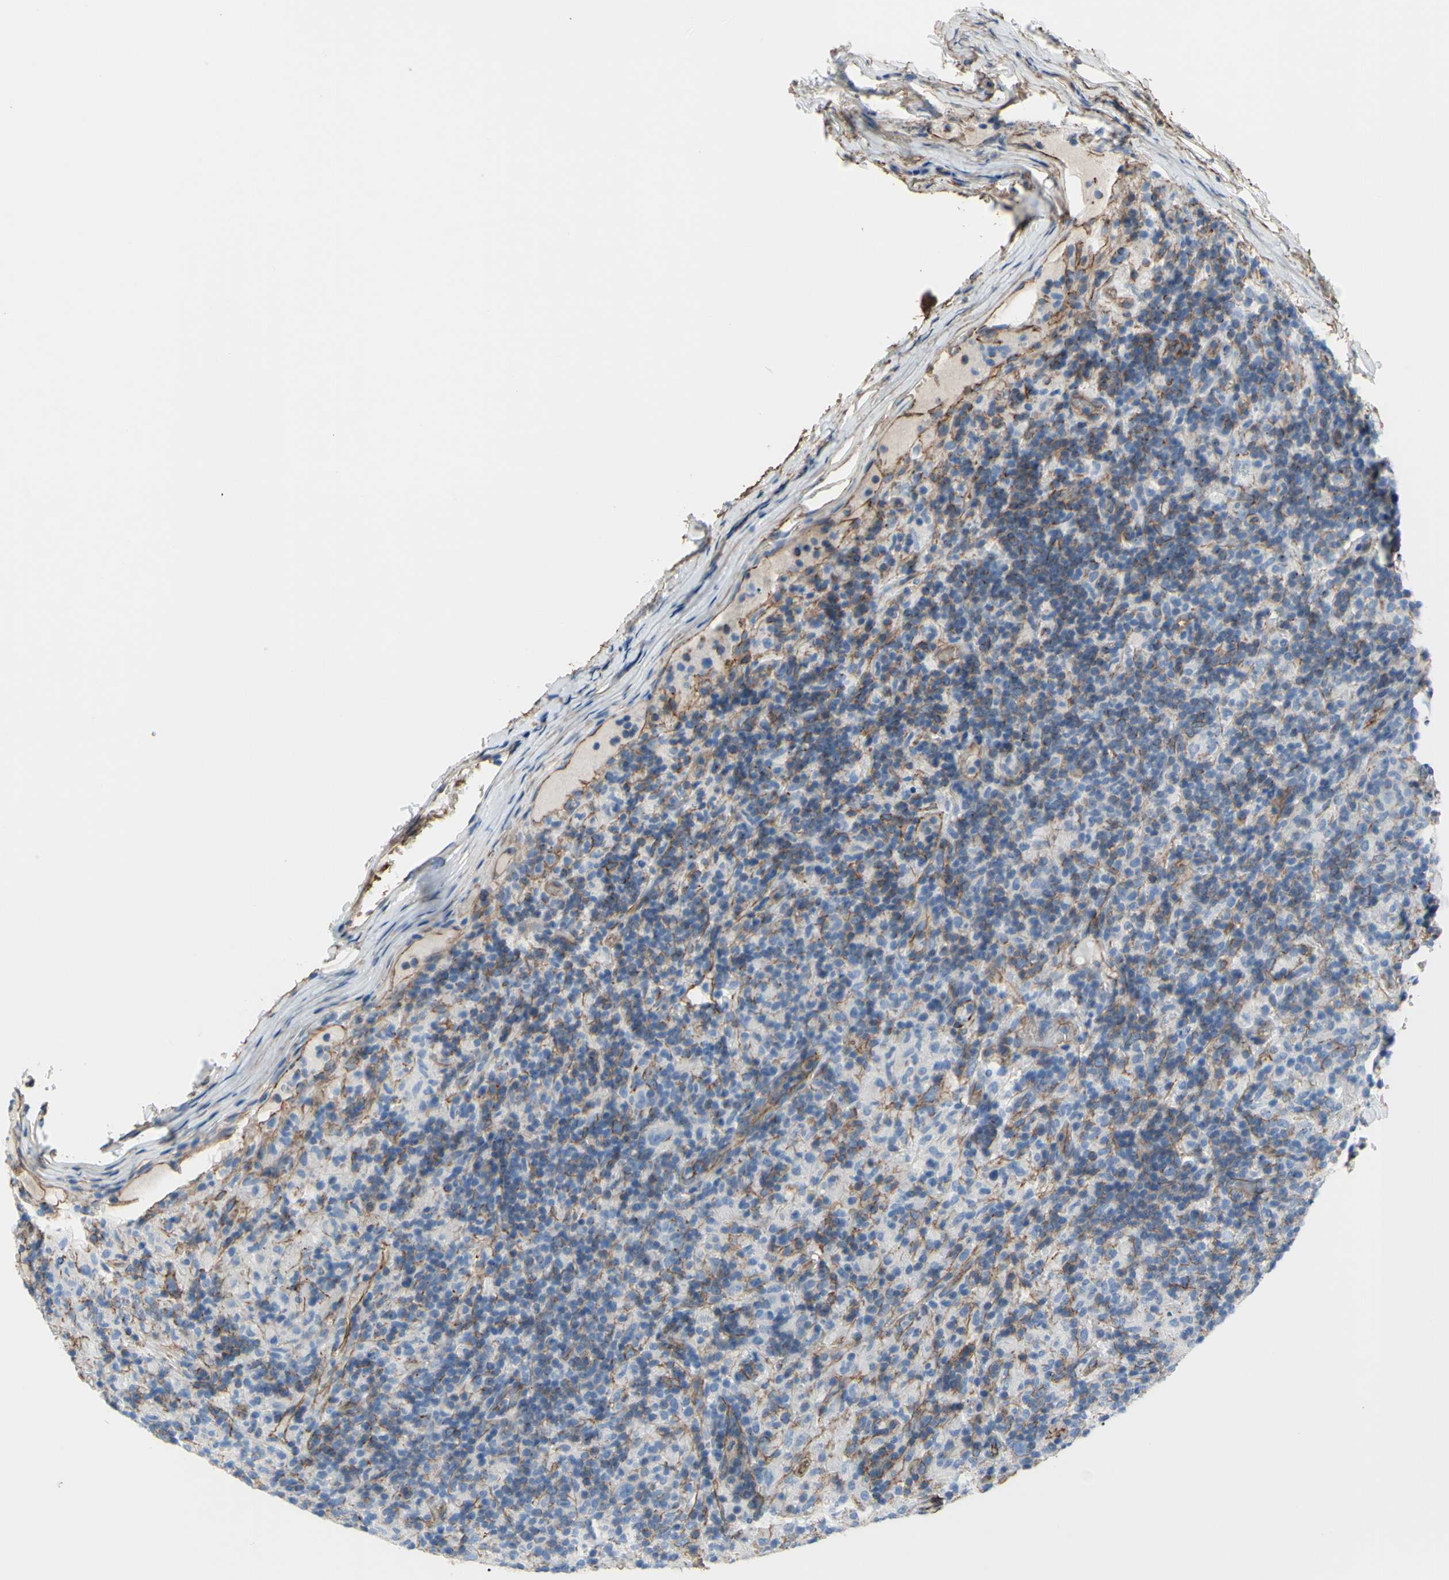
{"staining": {"intensity": "negative", "quantity": "none", "location": "none"}, "tissue": "lymphoma", "cell_type": "Tumor cells", "image_type": "cancer", "snomed": [{"axis": "morphology", "description": "Hodgkin's disease, NOS"}, {"axis": "topography", "description": "Lymph node"}], "caption": "Immunohistochemistry (IHC) photomicrograph of lymphoma stained for a protein (brown), which exhibits no expression in tumor cells.", "gene": "TPBG", "patient": {"sex": "male", "age": 70}}